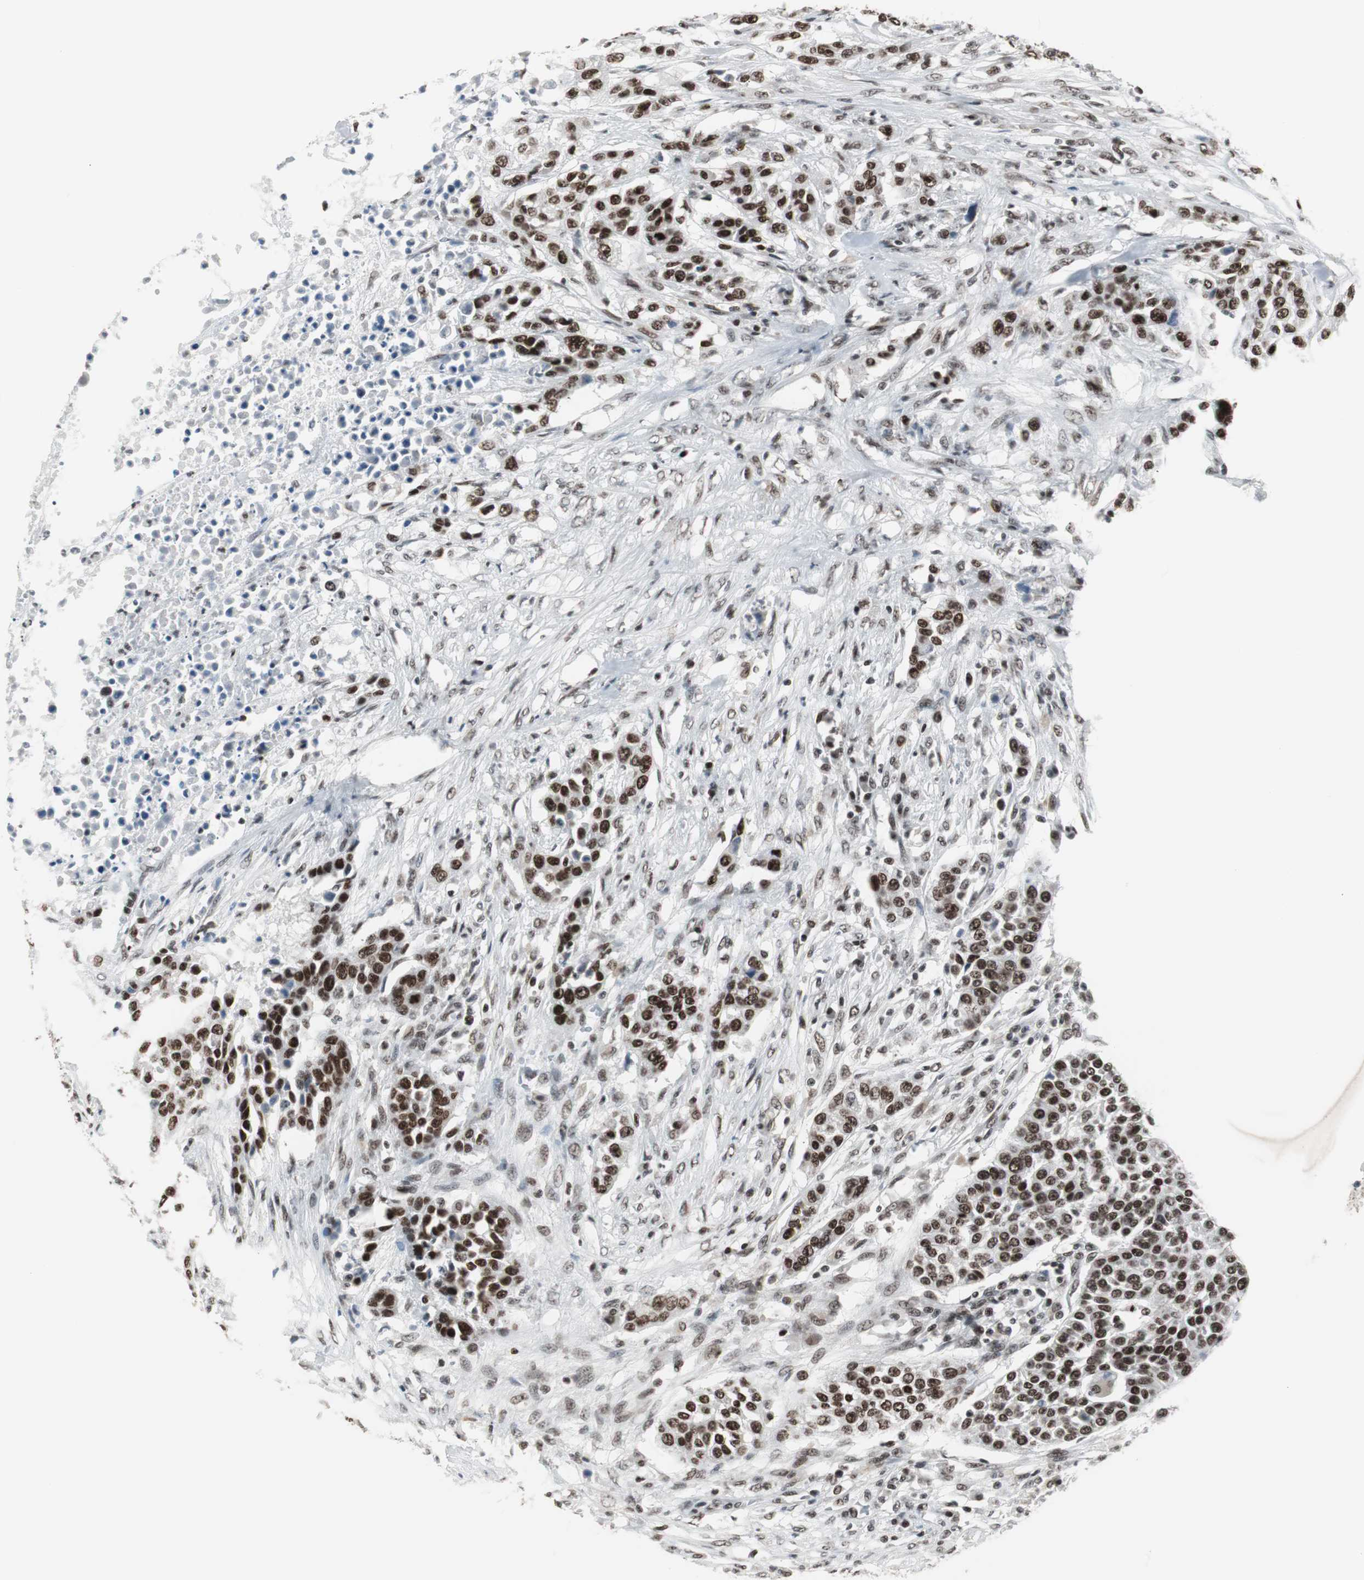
{"staining": {"intensity": "strong", "quantity": ">75%", "location": "nuclear"}, "tissue": "urothelial cancer", "cell_type": "Tumor cells", "image_type": "cancer", "snomed": [{"axis": "morphology", "description": "Urothelial carcinoma, High grade"}, {"axis": "topography", "description": "Urinary bladder"}], "caption": "Tumor cells demonstrate strong nuclear expression in about >75% of cells in urothelial carcinoma (high-grade).", "gene": "XRCC1", "patient": {"sex": "male", "age": 74}}